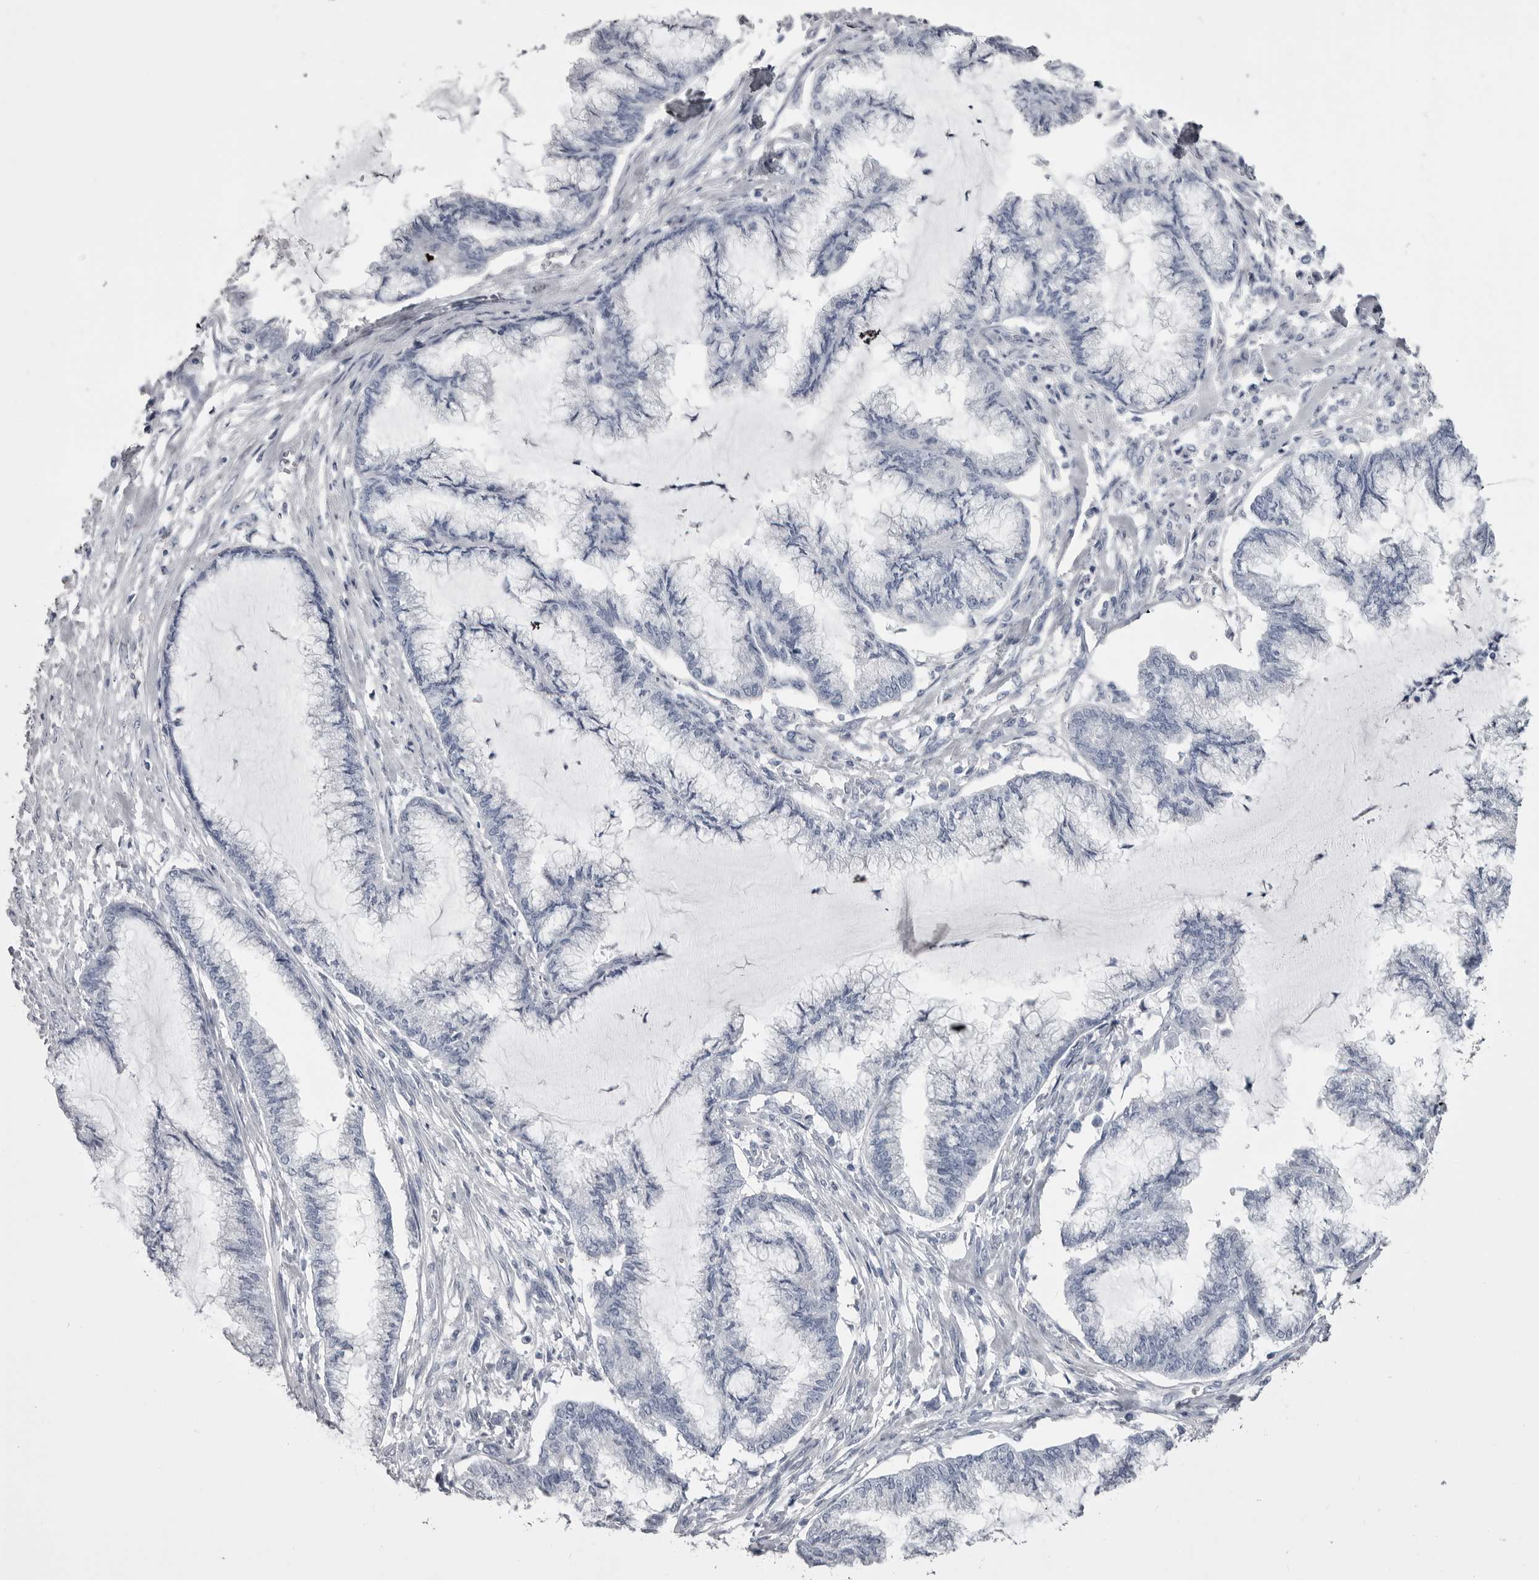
{"staining": {"intensity": "negative", "quantity": "none", "location": "none"}, "tissue": "endometrial cancer", "cell_type": "Tumor cells", "image_type": "cancer", "snomed": [{"axis": "morphology", "description": "Adenocarcinoma, NOS"}, {"axis": "topography", "description": "Endometrium"}], "caption": "This is an IHC photomicrograph of human endometrial cancer. There is no positivity in tumor cells.", "gene": "ANK2", "patient": {"sex": "female", "age": 86}}